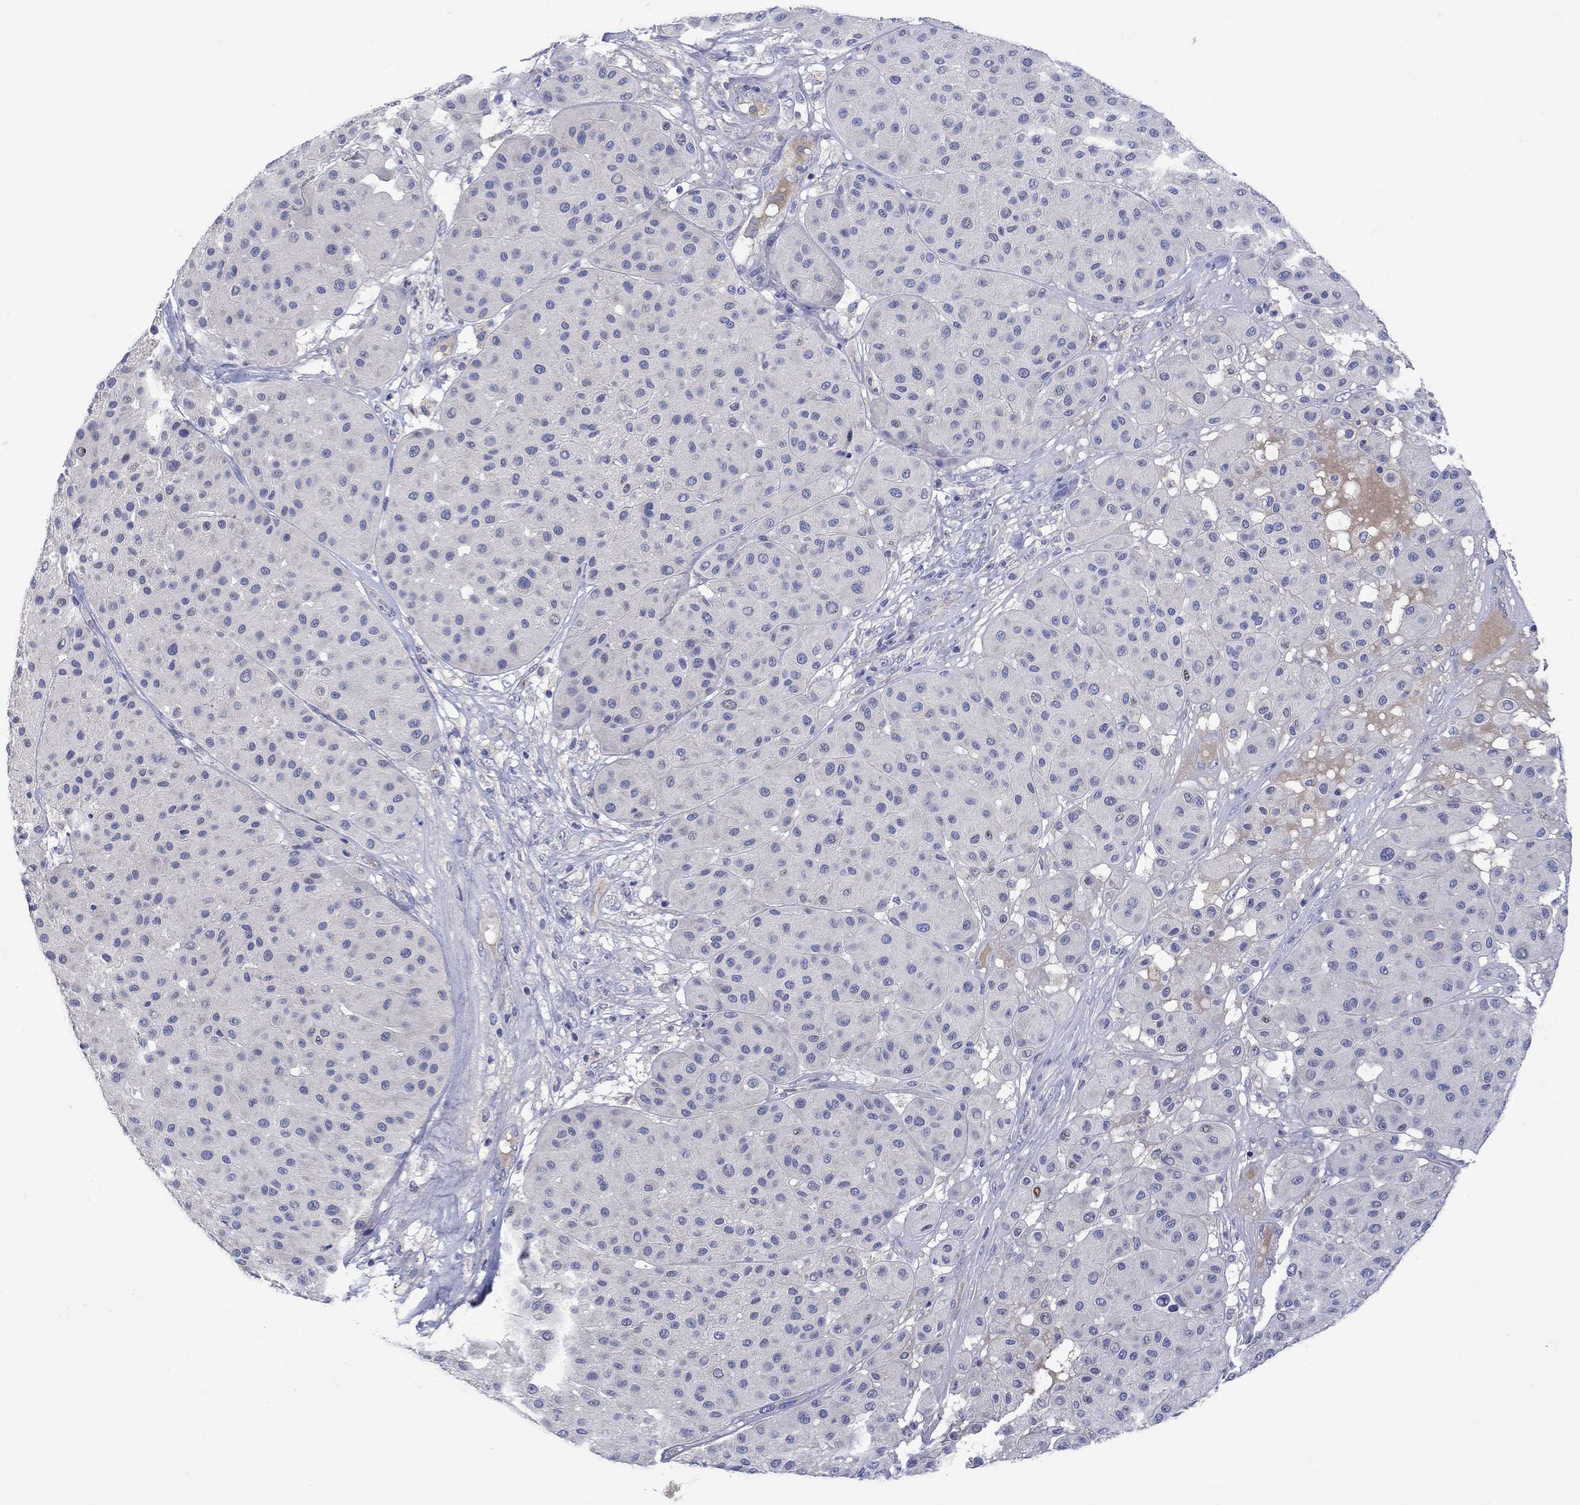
{"staining": {"intensity": "negative", "quantity": "none", "location": "none"}, "tissue": "melanoma", "cell_type": "Tumor cells", "image_type": "cancer", "snomed": [{"axis": "morphology", "description": "Malignant melanoma, Metastatic site"}, {"axis": "topography", "description": "Smooth muscle"}], "caption": "Tumor cells show no significant staining in malignant melanoma (metastatic site).", "gene": "MSI1", "patient": {"sex": "male", "age": 41}}